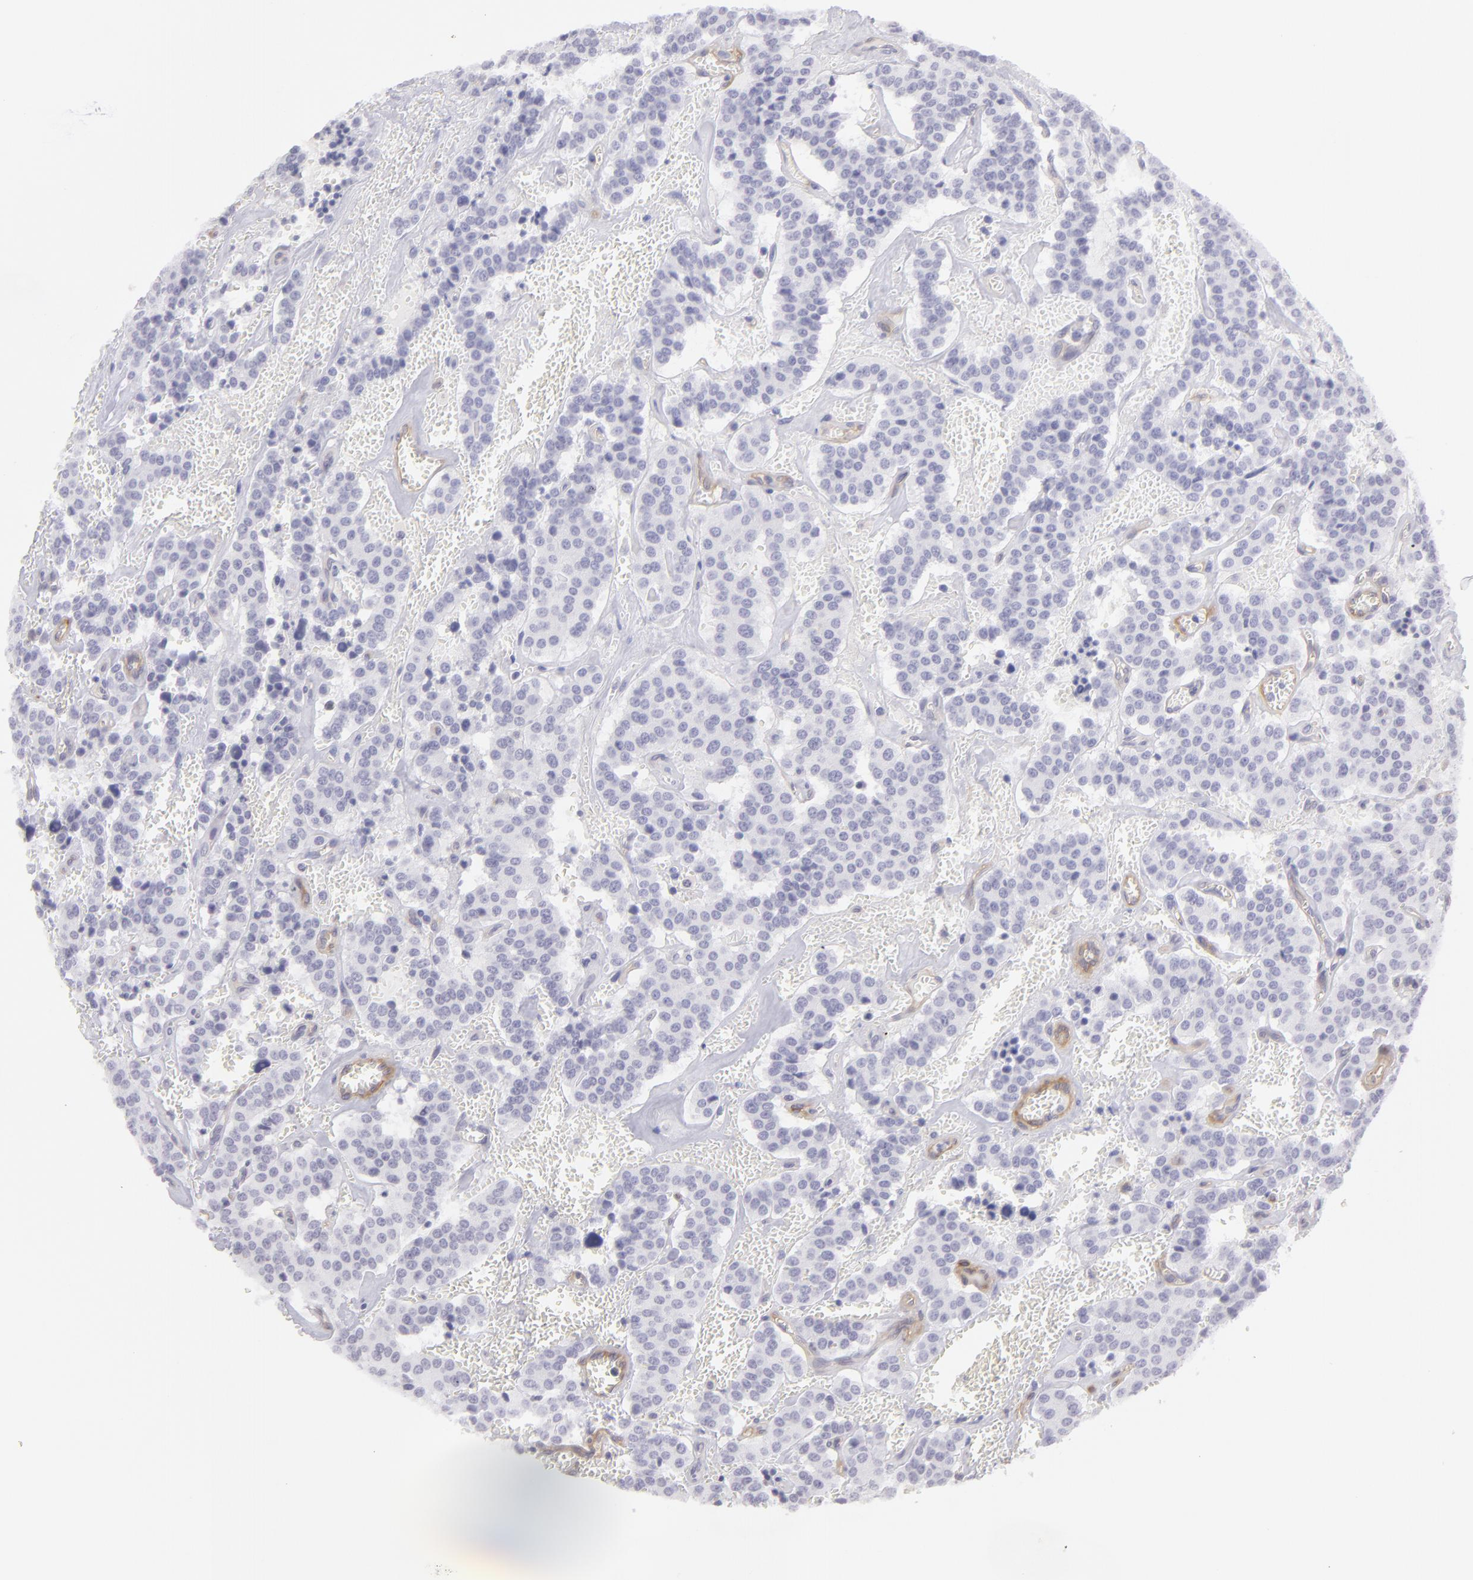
{"staining": {"intensity": "negative", "quantity": "none", "location": "none"}, "tissue": "carcinoid", "cell_type": "Tumor cells", "image_type": "cancer", "snomed": [{"axis": "morphology", "description": "Carcinoid, malignant, NOS"}, {"axis": "topography", "description": "Bronchus"}], "caption": "Human malignant carcinoid stained for a protein using immunohistochemistry demonstrates no positivity in tumor cells.", "gene": "THBD", "patient": {"sex": "male", "age": 55}}